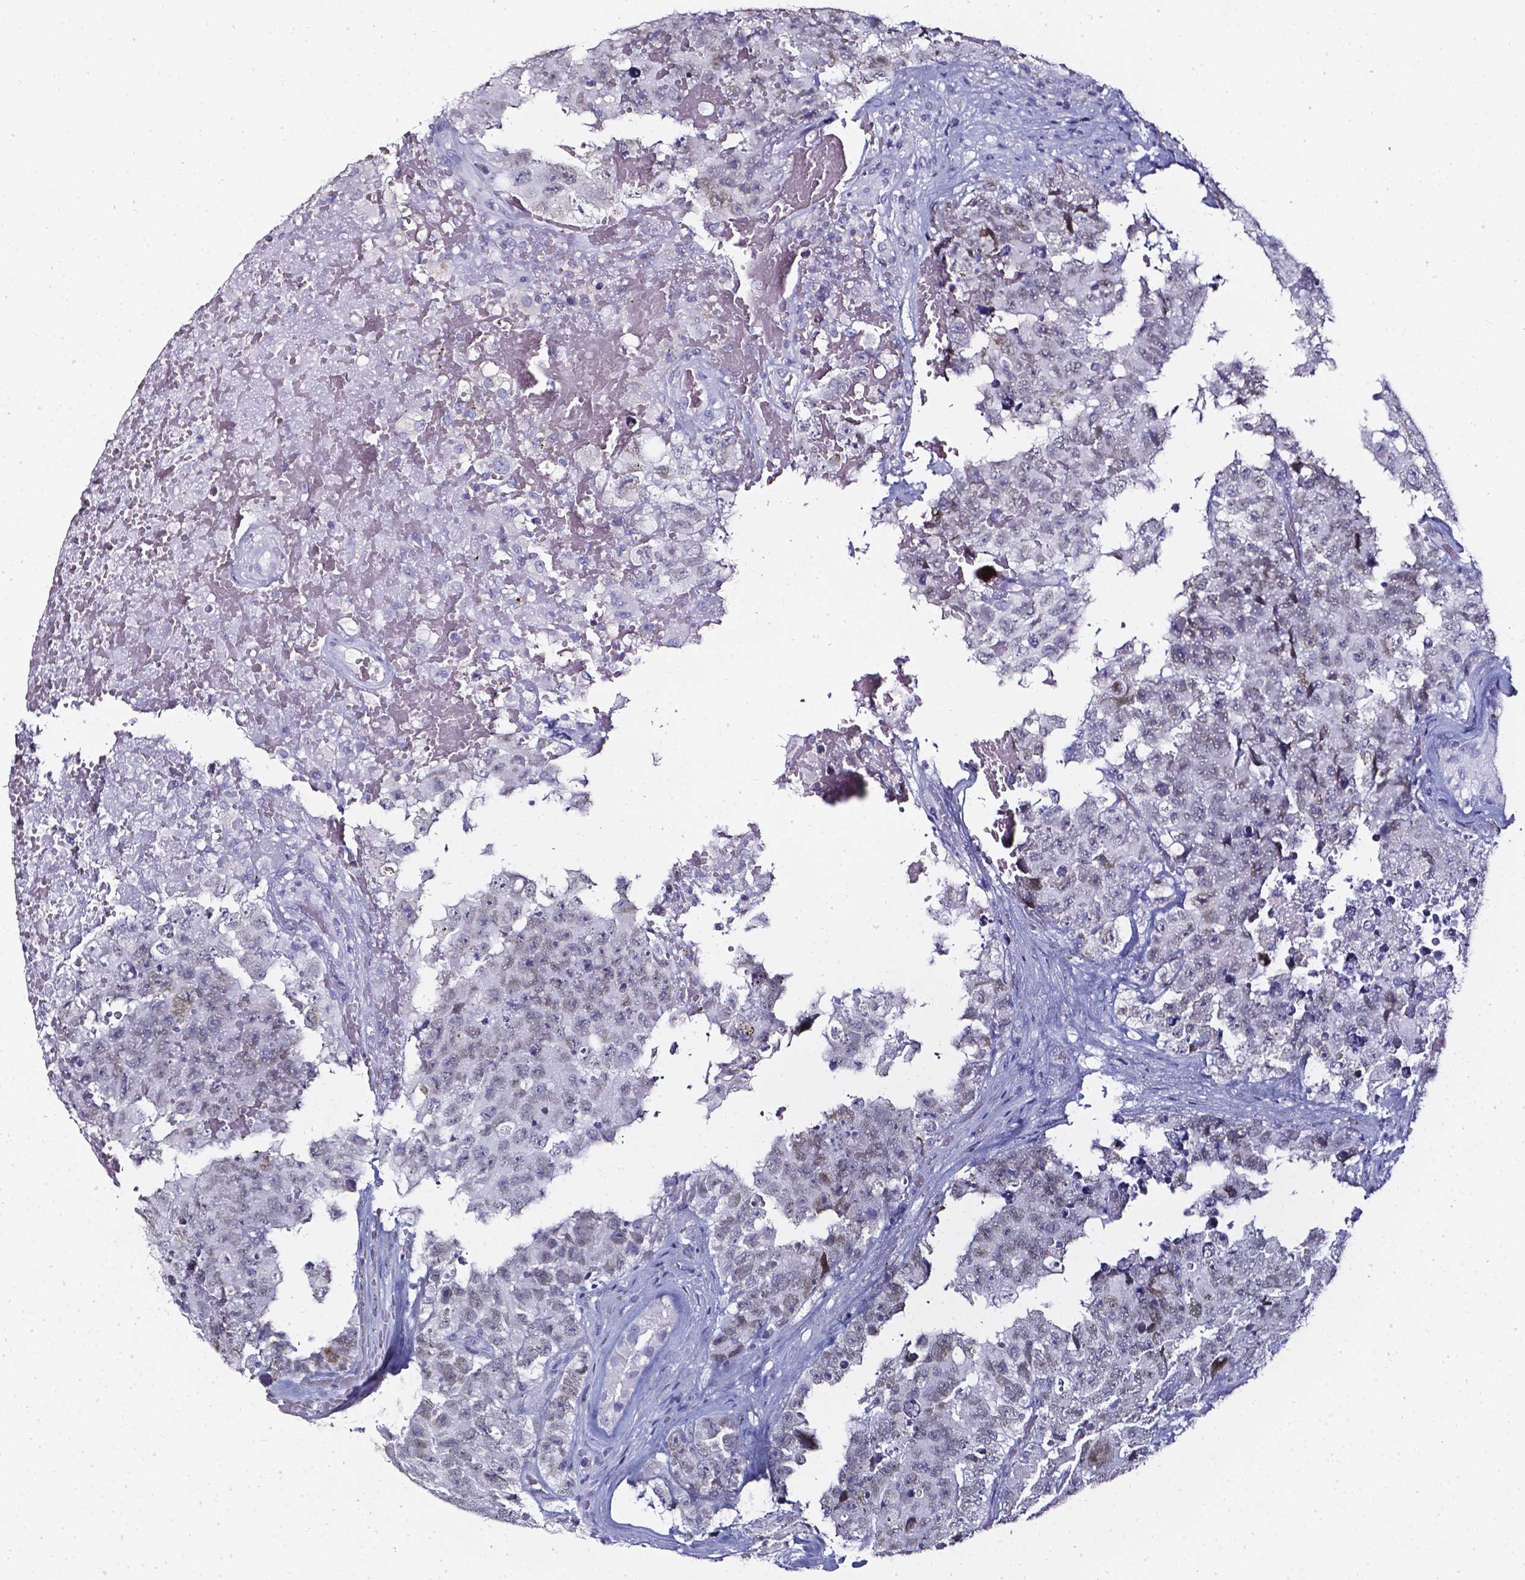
{"staining": {"intensity": "negative", "quantity": "none", "location": "none"}, "tissue": "testis cancer", "cell_type": "Tumor cells", "image_type": "cancer", "snomed": [{"axis": "morphology", "description": "Carcinoma, Embryonal, NOS"}, {"axis": "topography", "description": "Testis"}], "caption": "This is an immunohistochemistry histopathology image of human testis embryonal carcinoma. There is no positivity in tumor cells.", "gene": "AKR1B10", "patient": {"sex": "male", "age": 18}}